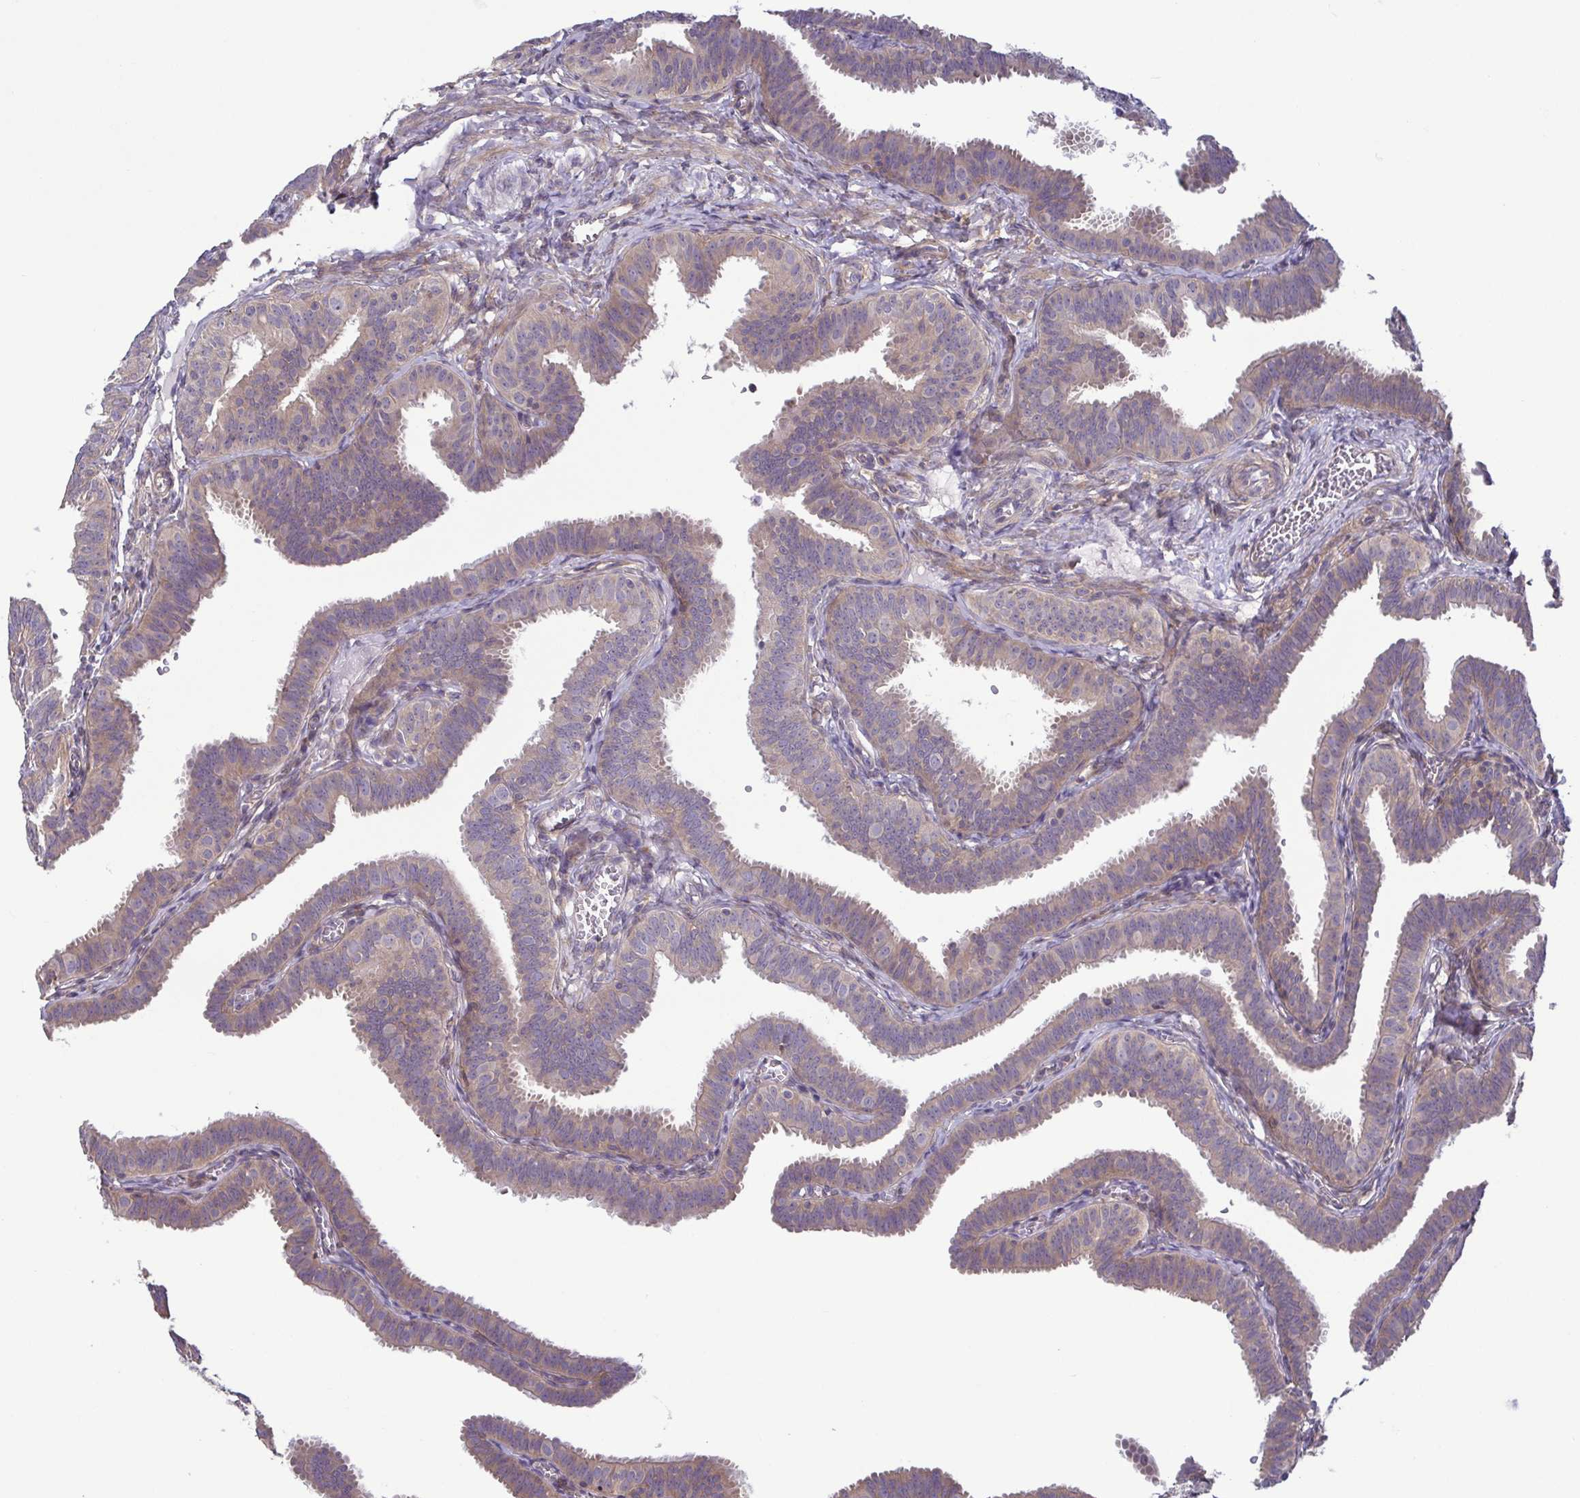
{"staining": {"intensity": "weak", "quantity": "25%-75%", "location": "cytoplasmic/membranous"}, "tissue": "fallopian tube", "cell_type": "Glandular cells", "image_type": "normal", "snomed": [{"axis": "morphology", "description": "Normal tissue, NOS"}, {"axis": "topography", "description": "Fallopian tube"}], "caption": "An IHC histopathology image of unremarkable tissue is shown. Protein staining in brown shows weak cytoplasmic/membranous positivity in fallopian tube within glandular cells.", "gene": "LMF2", "patient": {"sex": "female", "age": 25}}